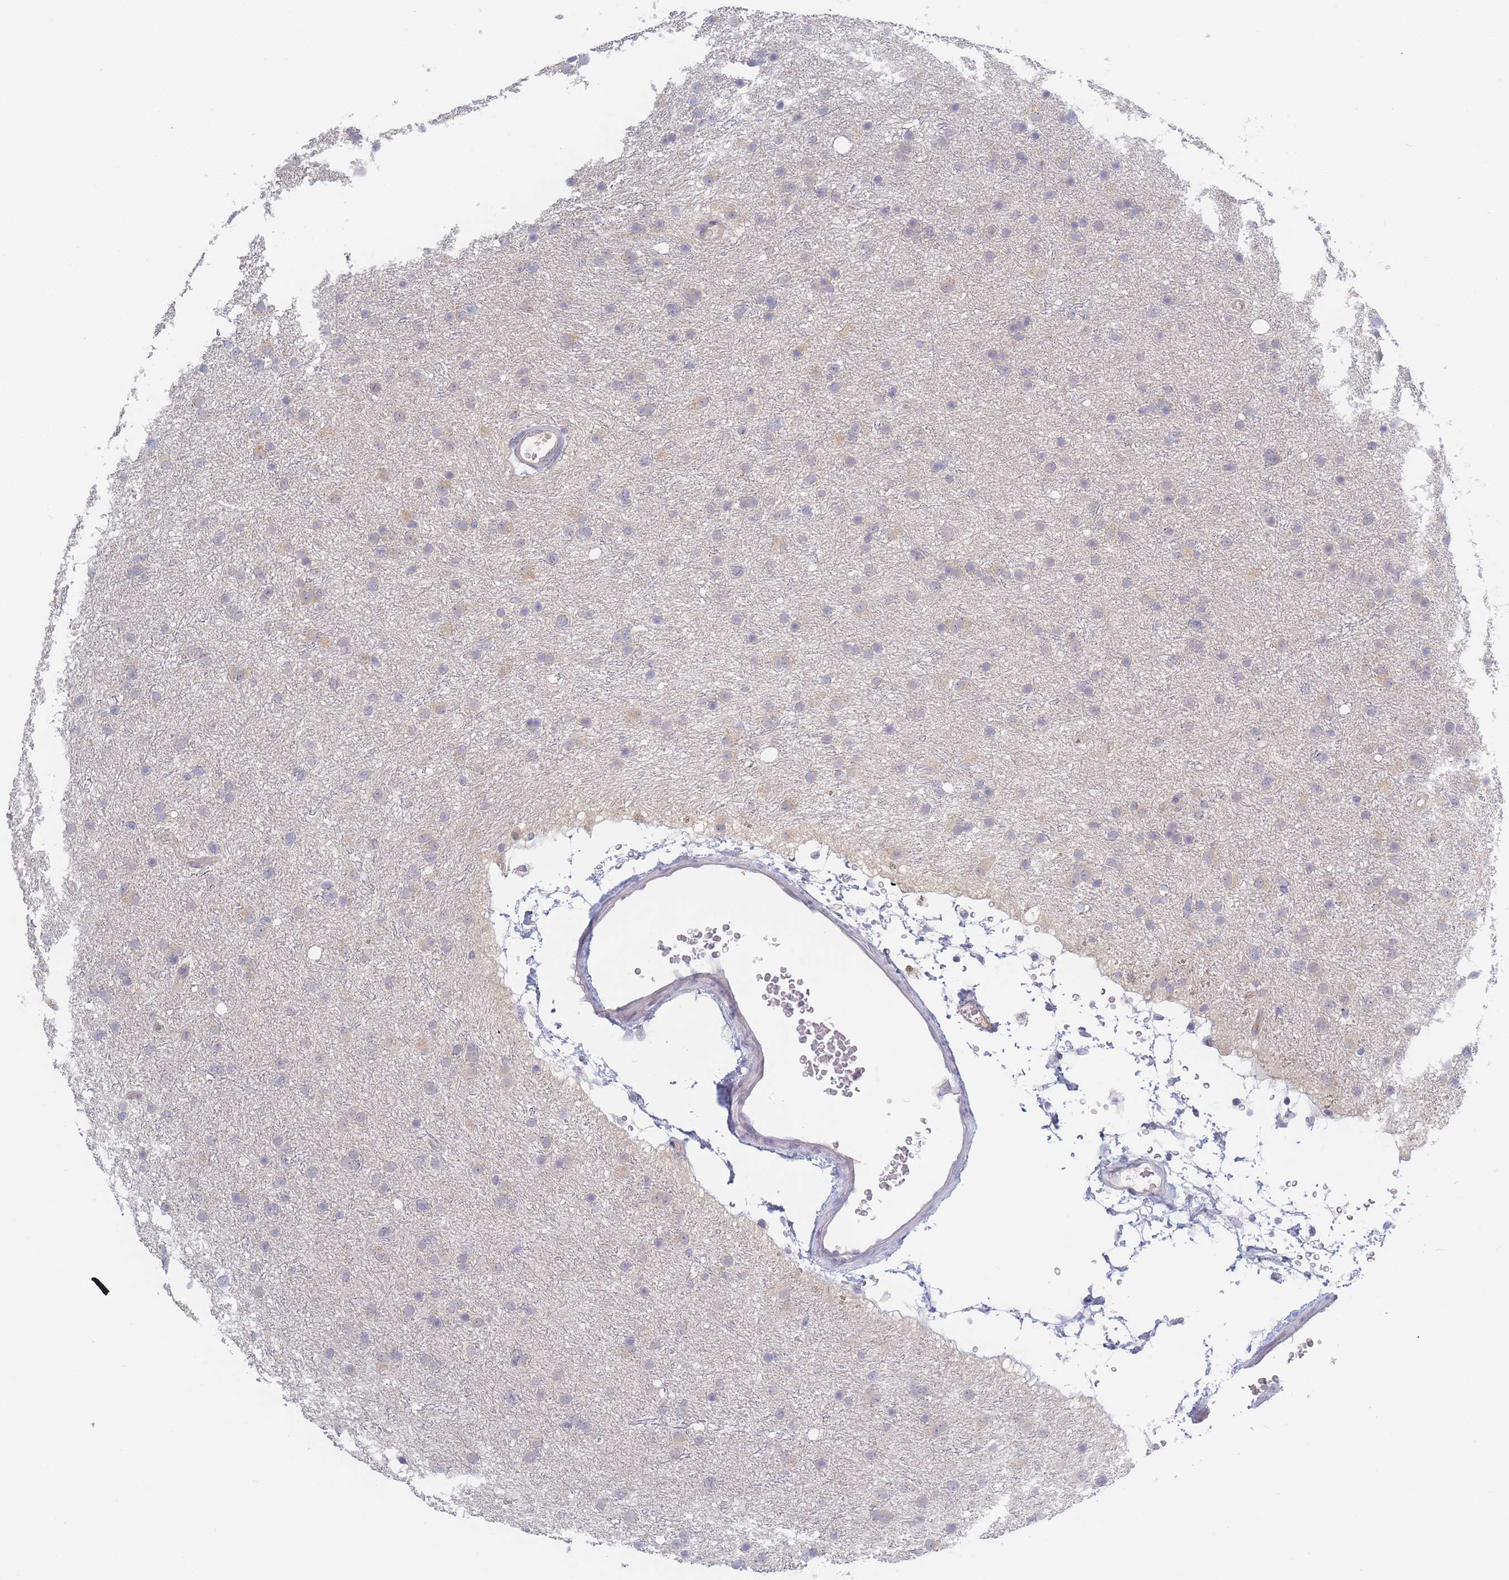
{"staining": {"intensity": "weak", "quantity": "<25%", "location": "cytoplasmic/membranous"}, "tissue": "glioma", "cell_type": "Tumor cells", "image_type": "cancer", "snomed": [{"axis": "morphology", "description": "Glioma, malignant, Low grade"}, {"axis": "topography", "description": "Cerebral cortex"}], "caption": "IHC of glioma demonstrates no staining in tumor cells.", "gene": "FAM227B", "patient": {"sex": "female", "age": 39}}